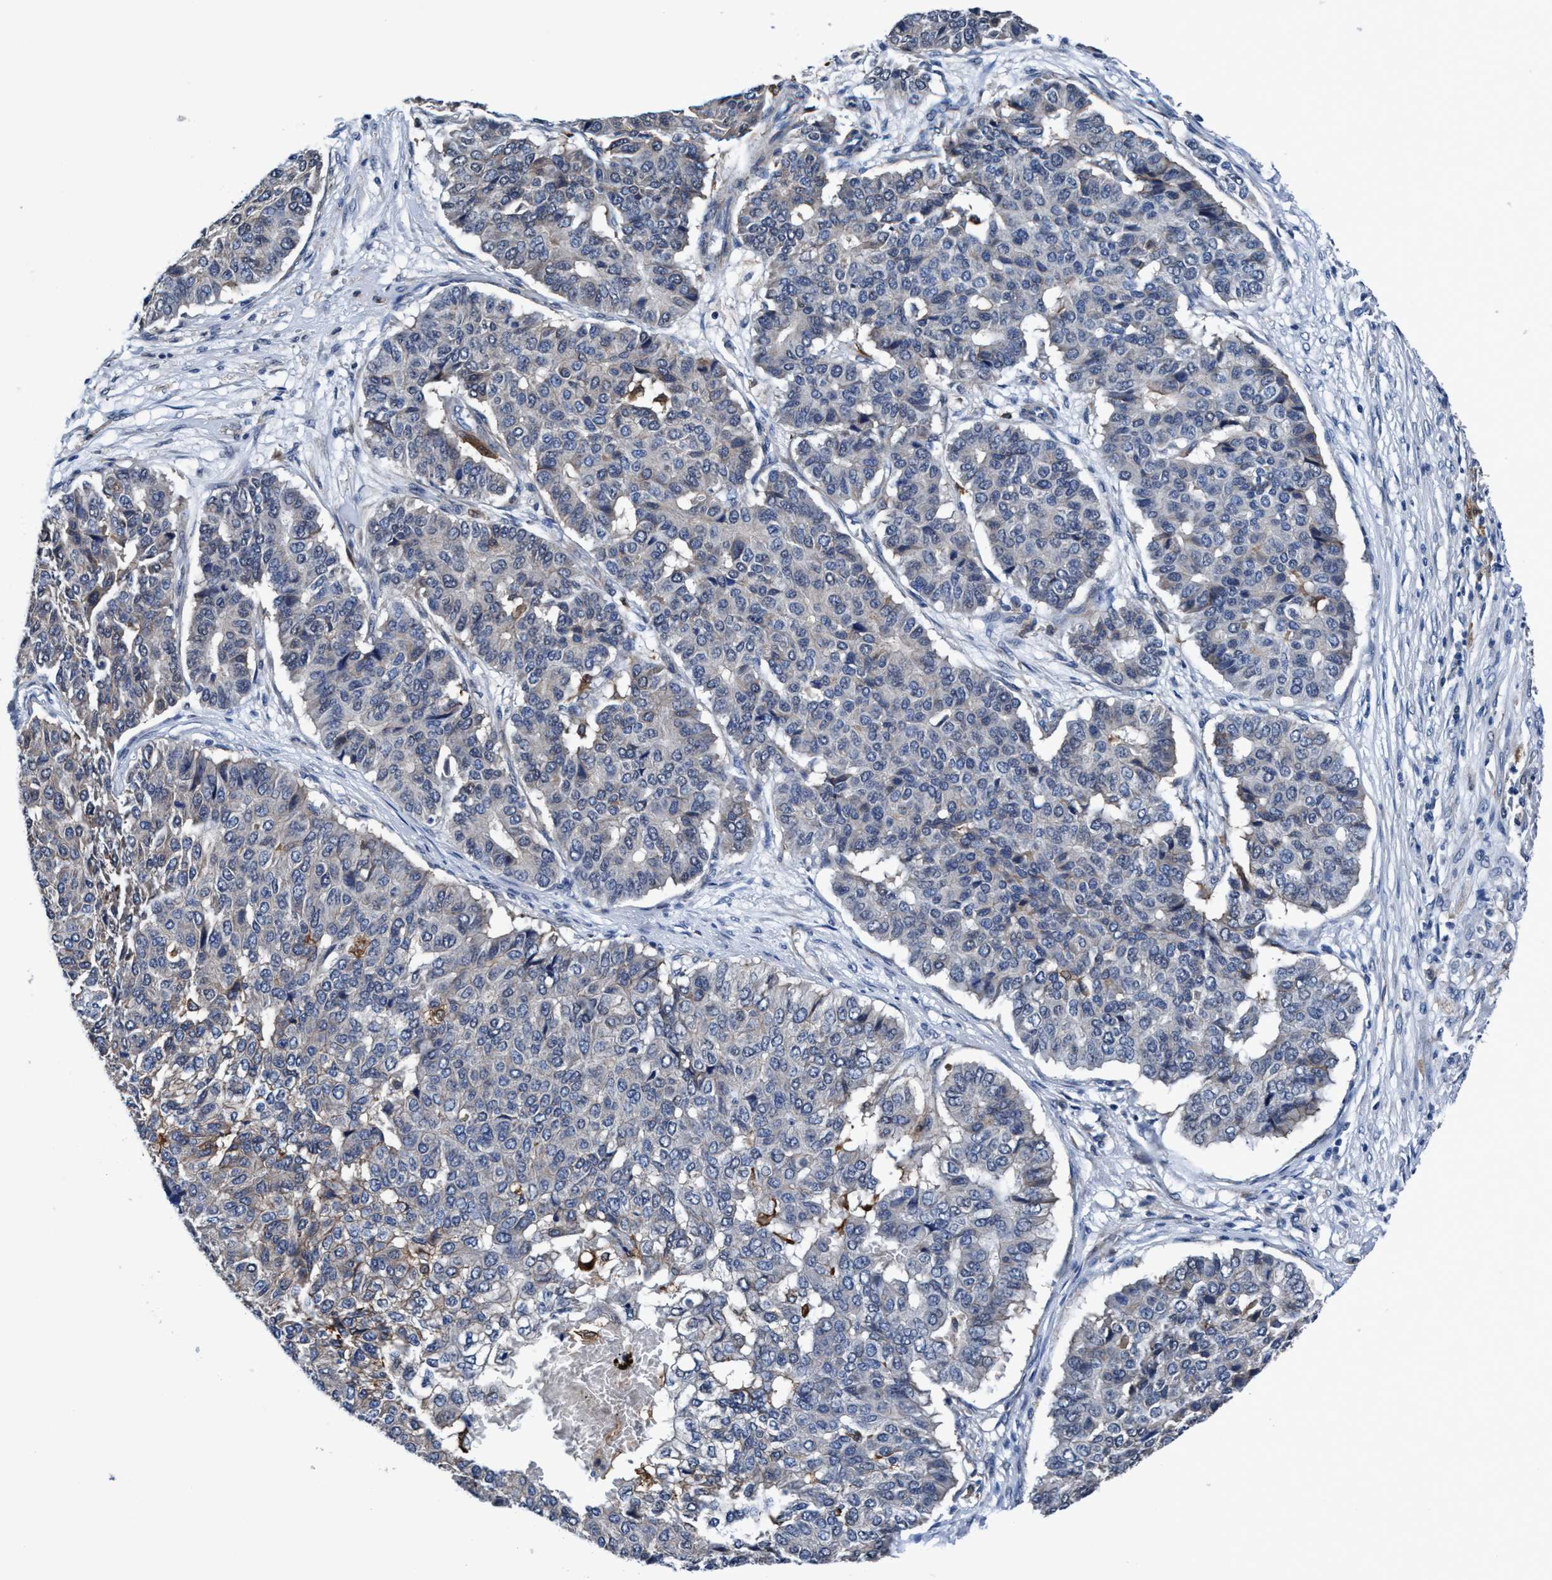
{"staining": {"intensity": "negative", "quantity": "none", "location": "none"}, "tissue": "pancreatic cancer", "cell_type": "Tumor cells", "image_type": "cancer", "snomed": [{"axis": "morphology", "description": "Adenocarcinoma, NOS"}, {"axis": "topography", "description": "Pancreas"}], "caption": "This image is of pancreatic adenocarcinoma stained with immunohistochemistry (IHC) to label a protein in brown with the nuclei are counter-stained blue. There is no staining in tumor cells.", "gene": "TMEM94", "patient": {"sex": "male", "age": 50}}